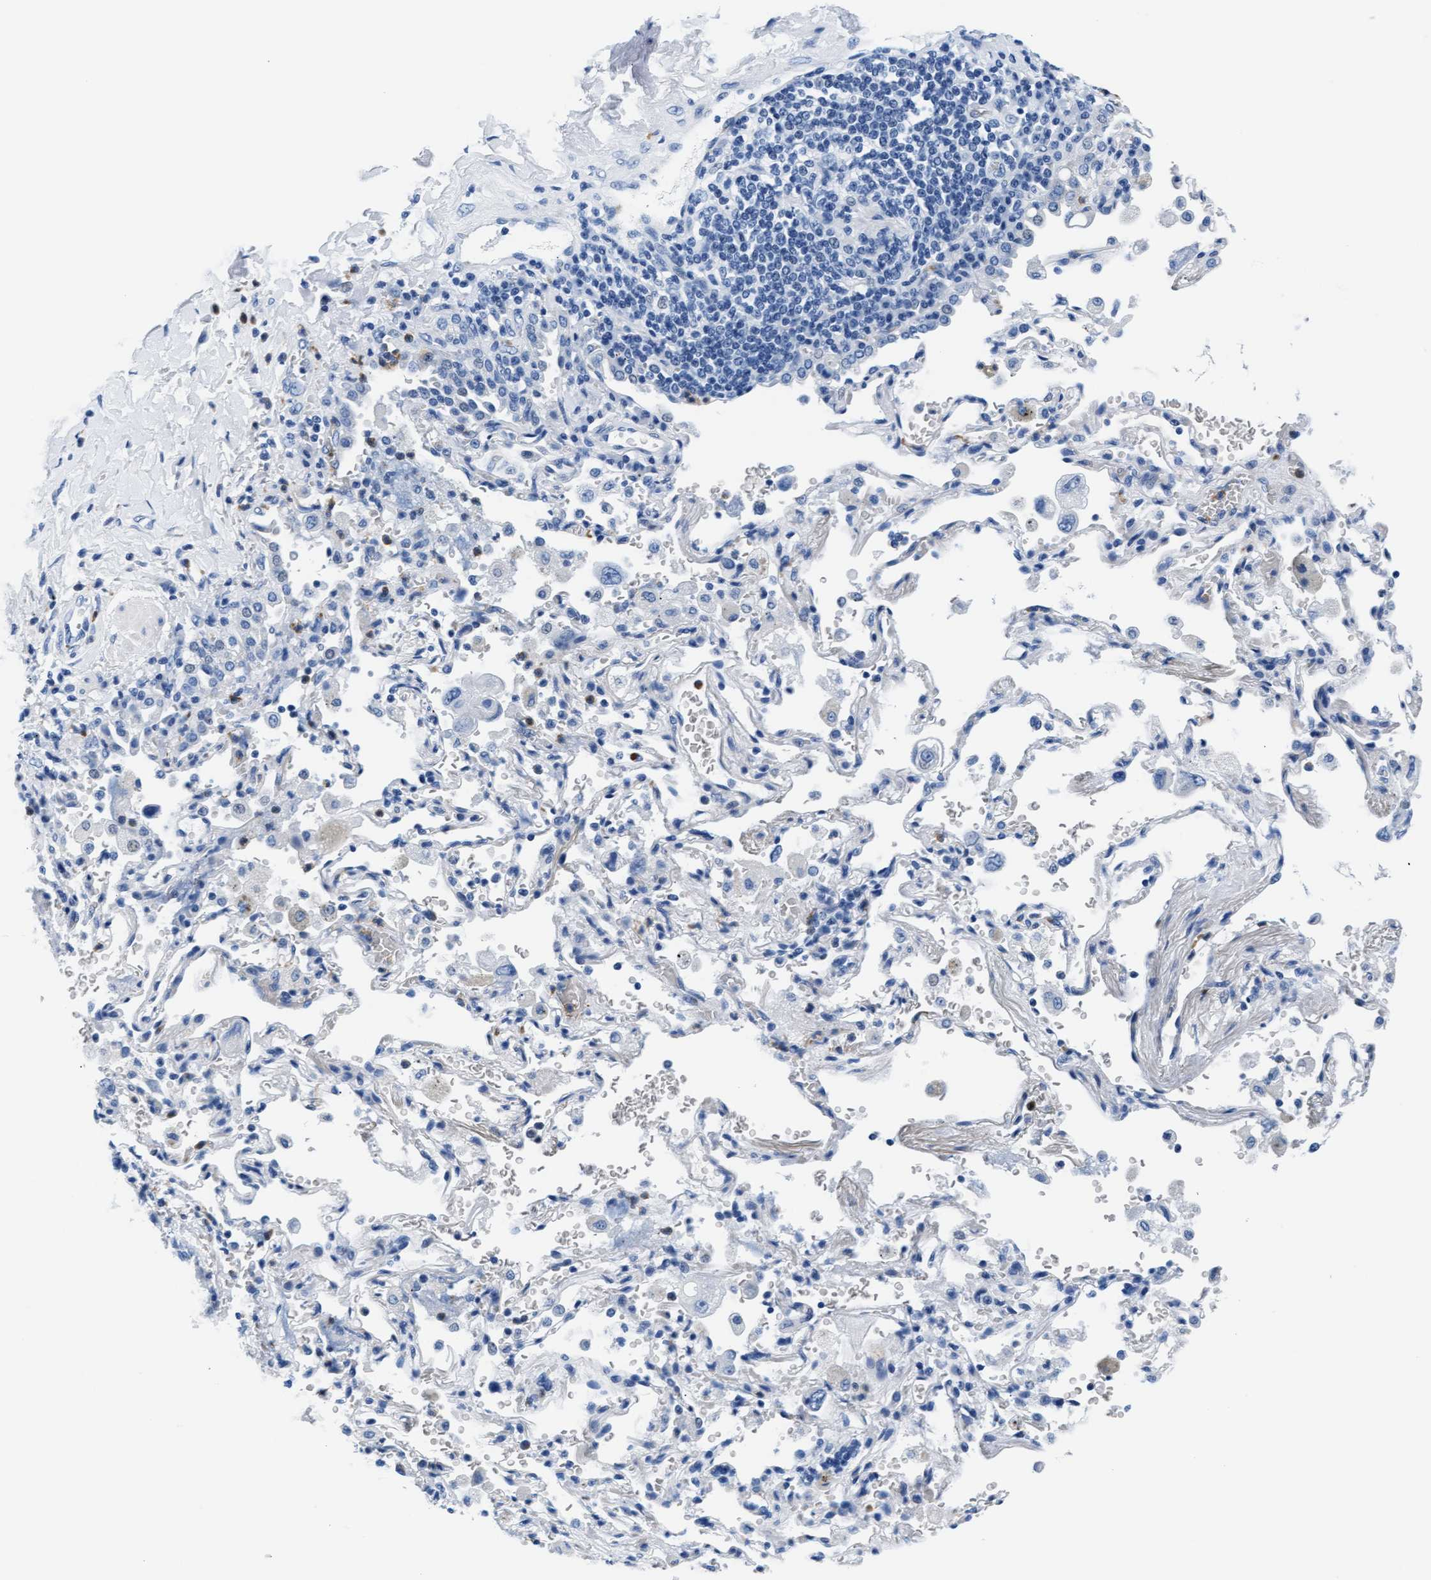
{"staining": {"intensity": "negative", "quantity": "none", "location": "none"}, "tissue": "lung cancer", "cell_type": "Tumor cells", "image_type": "cancer", "snomed": [{"axis": "morphology", "description": "Adenocarcinoma, NOS"}, {"axis": "topography", "description": "Lung"}], "caption": "Lung cancer was stained to show a protein in brown. There is no significant expression in tumor cells.", "gene": "MMP8", "patient": {"sex": "male", "age": 64}}